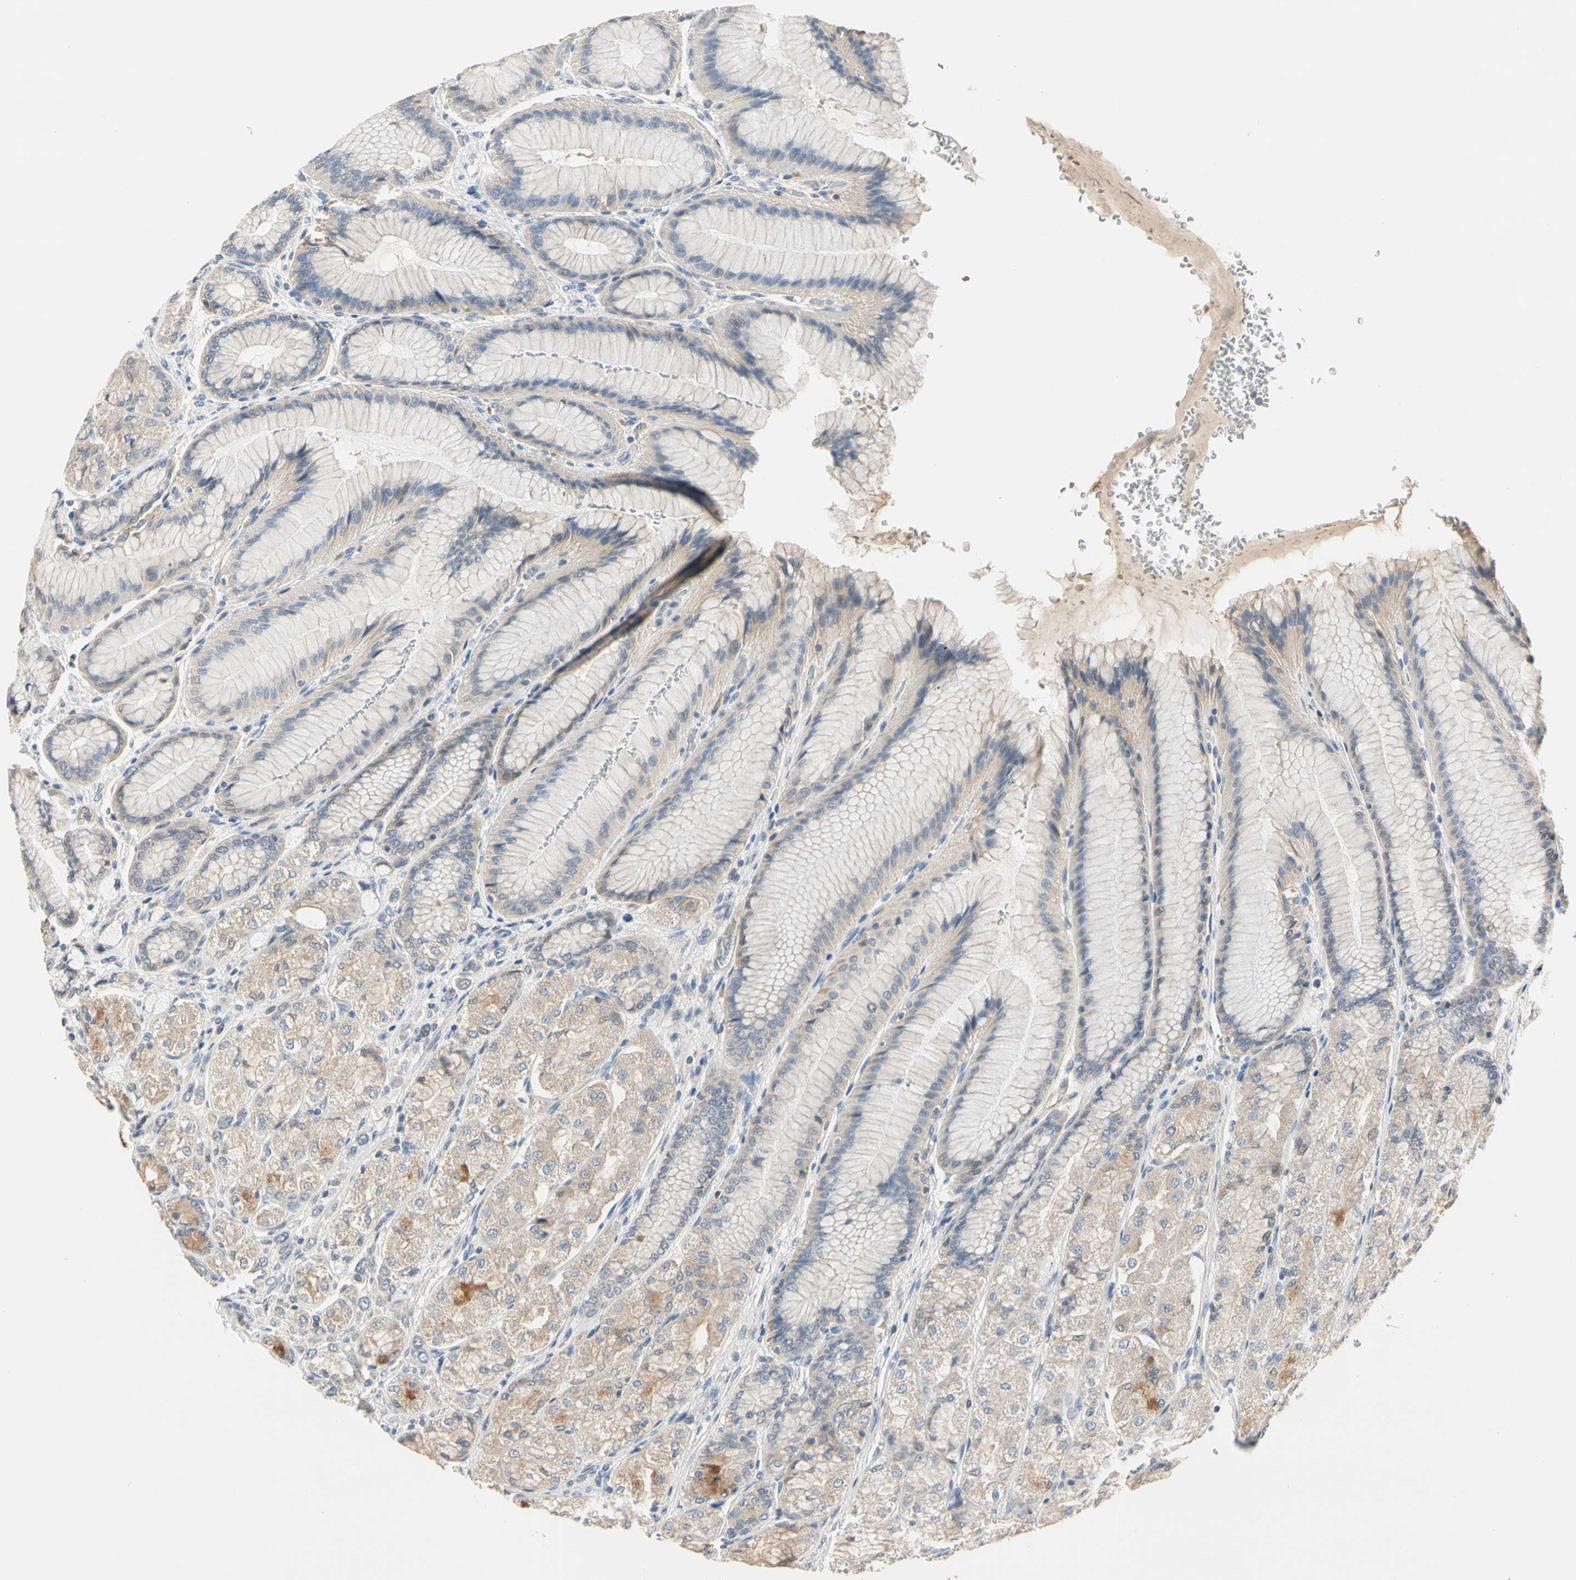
{"staining": {"intensity": "moderate", "quantity": "<25%", "location": "cytoplasmic/membranous"}, "tissue": "stomach", "cell_type": "Glandular cells", "image_type": "normal", "snomed": [{"axis": "morphology", "description": "Normal tissue, NOS"}, {"axis": "morphology", "description": "Adenocarcinoma, NOS"}, {"axis": "topography", "description": "Stomach"}, {"axis": "topography", "description": "Stomach, lower"}], "caption": "IHC image of unremarkable stomach: human stomach stained using IHC demonstrates low levels of moderate protein expression localized specifically in the cytoplasmic/membranous of glandular cells, appearing as a cytoplasmic/membranous brown color.", "gene": "GPR153", "patient": {"sex": "female", "age": 65}}